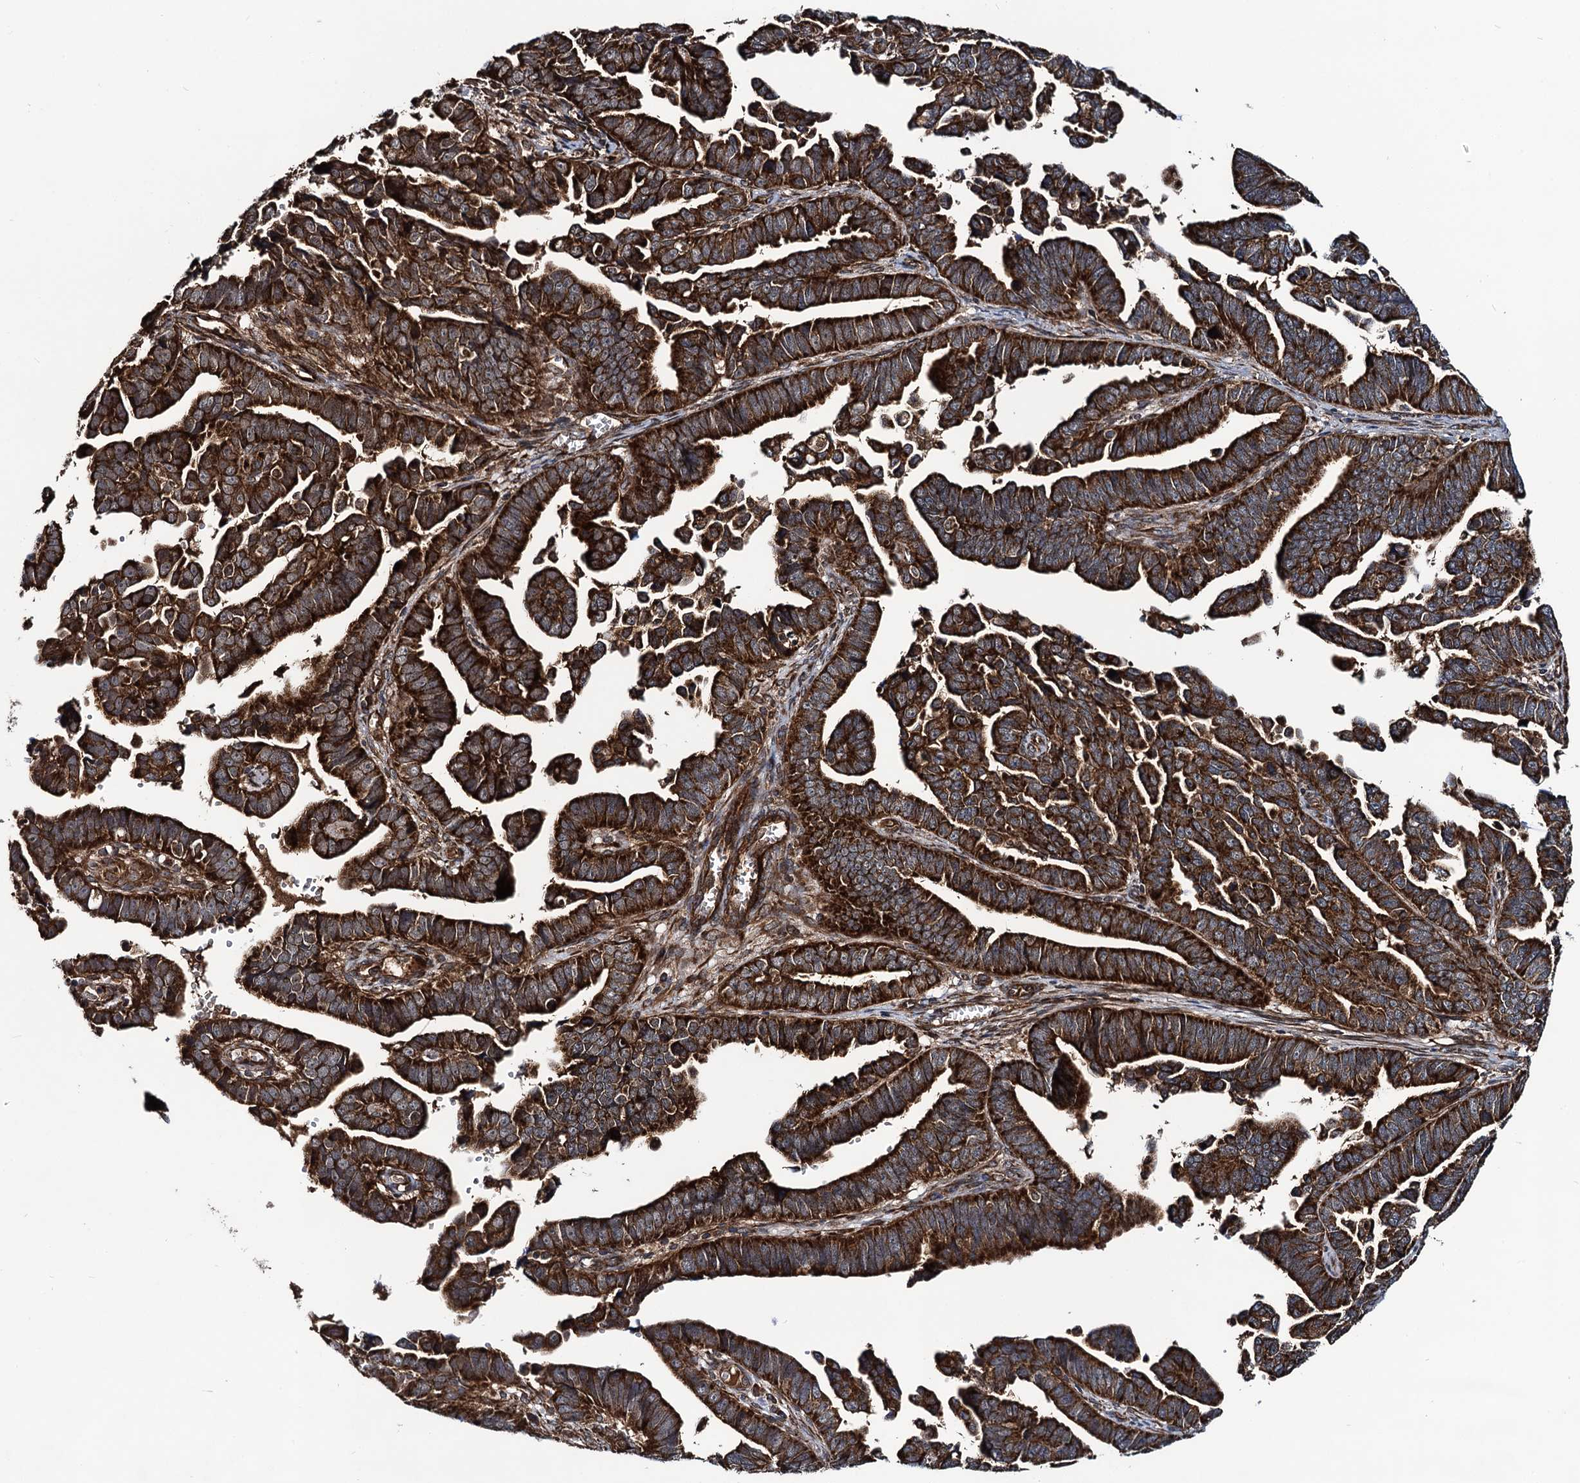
{"staining": {"intensity": "strong", "quantity": ">75%", "location": "cytoplasmic/membranous"}, "tissue": "endometrial cancer", "cell_type": "Tumor cells", "image_type": "cancer", "snomed": [{"axis": "morphology", "description": "Adenocarcinoma, NOS"}, {"axis": "topography", "description": "Endometrium"}], "caption": "This photomicrograph exhibits immunohistochemistry staining of endometrial cancer (adenocarcinoma), with high strong cytoplasmic/membranous expression in approximately >75% of tumor cells.", "gene": "NEK1", "patient": {"sex": "female", "age": 75}}